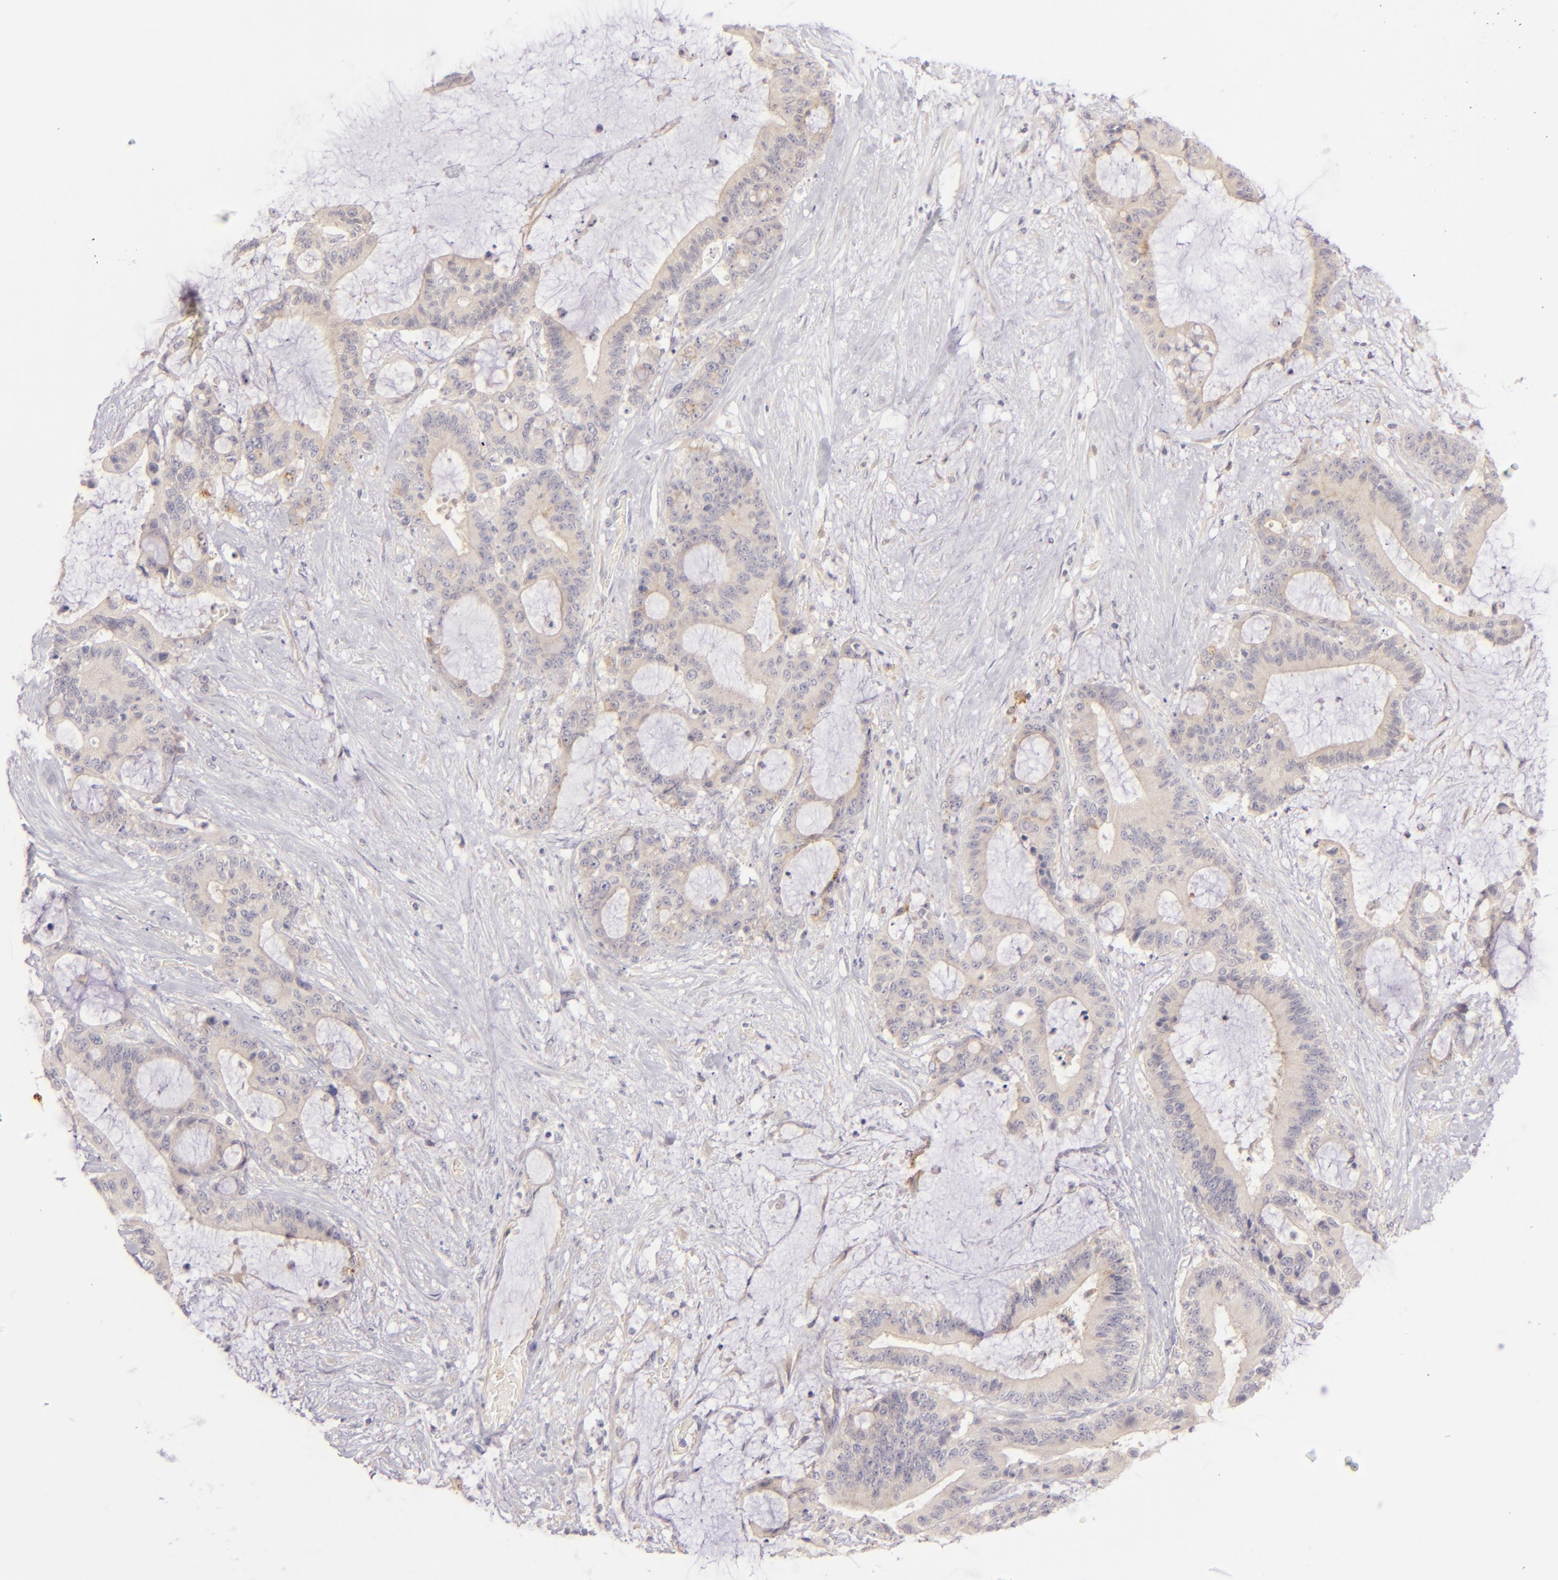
{"staining": {"intensity": "weak", "quantity": ">75%", "location": "cytoplasmic/membranous"}, "tissue": "liver cancer", "cell_type": "Tumor cells", "image_type": "cancer", "snomed": [{"axis": "morphology", "description": "Cholangiocarcinoma"}, {"axis": "topography", "description": "Liver"}], "caption": "IHC photomicrograph of human liver cholangiocarcinoma stained for a protein (brown), which displays low levels of weak cytoplasmic/membranous staining in about >75% of tumor cells.", "gene": "CD83", "patient": {"sex": "female", "age": 73}}